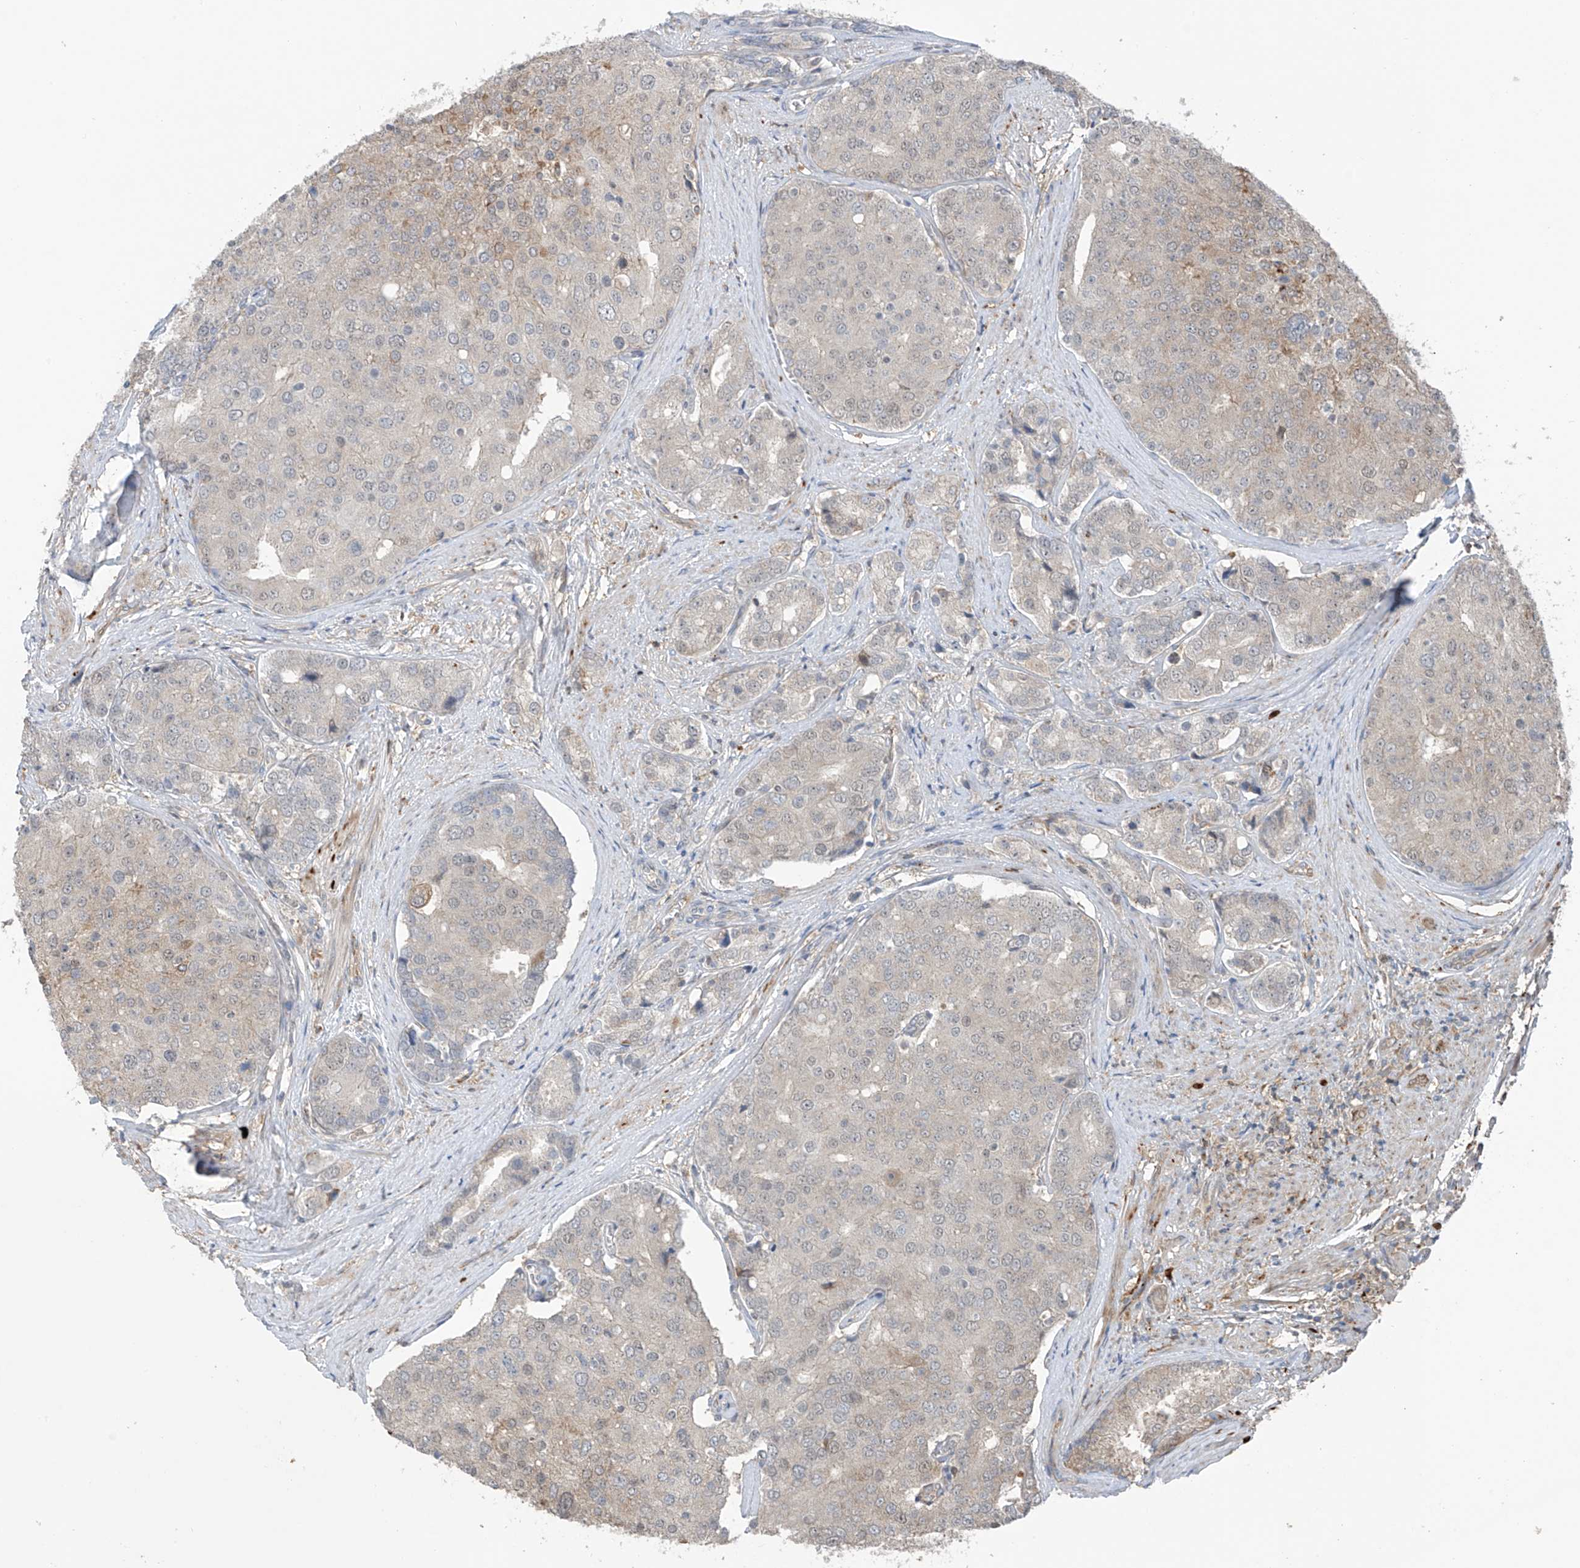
{"staining": {"intensity": "weak", "quantity": "<25%", "location": "cytoplasmic/membranous"}, "tissue": "prostate cancer", "cell_type": "Tumor cells", "image_type": "cancer", "snomed": [{"axis": "morphology", "description": "Adenocarcinoma, High grade"}, {"axis": "topography", "description": "Prostate"}], "caption": "Tumor cells are negative for protein expression in human prostate cancer.", "gene": "SAMD3", "patient": {"sex": "male", "age": 50}}